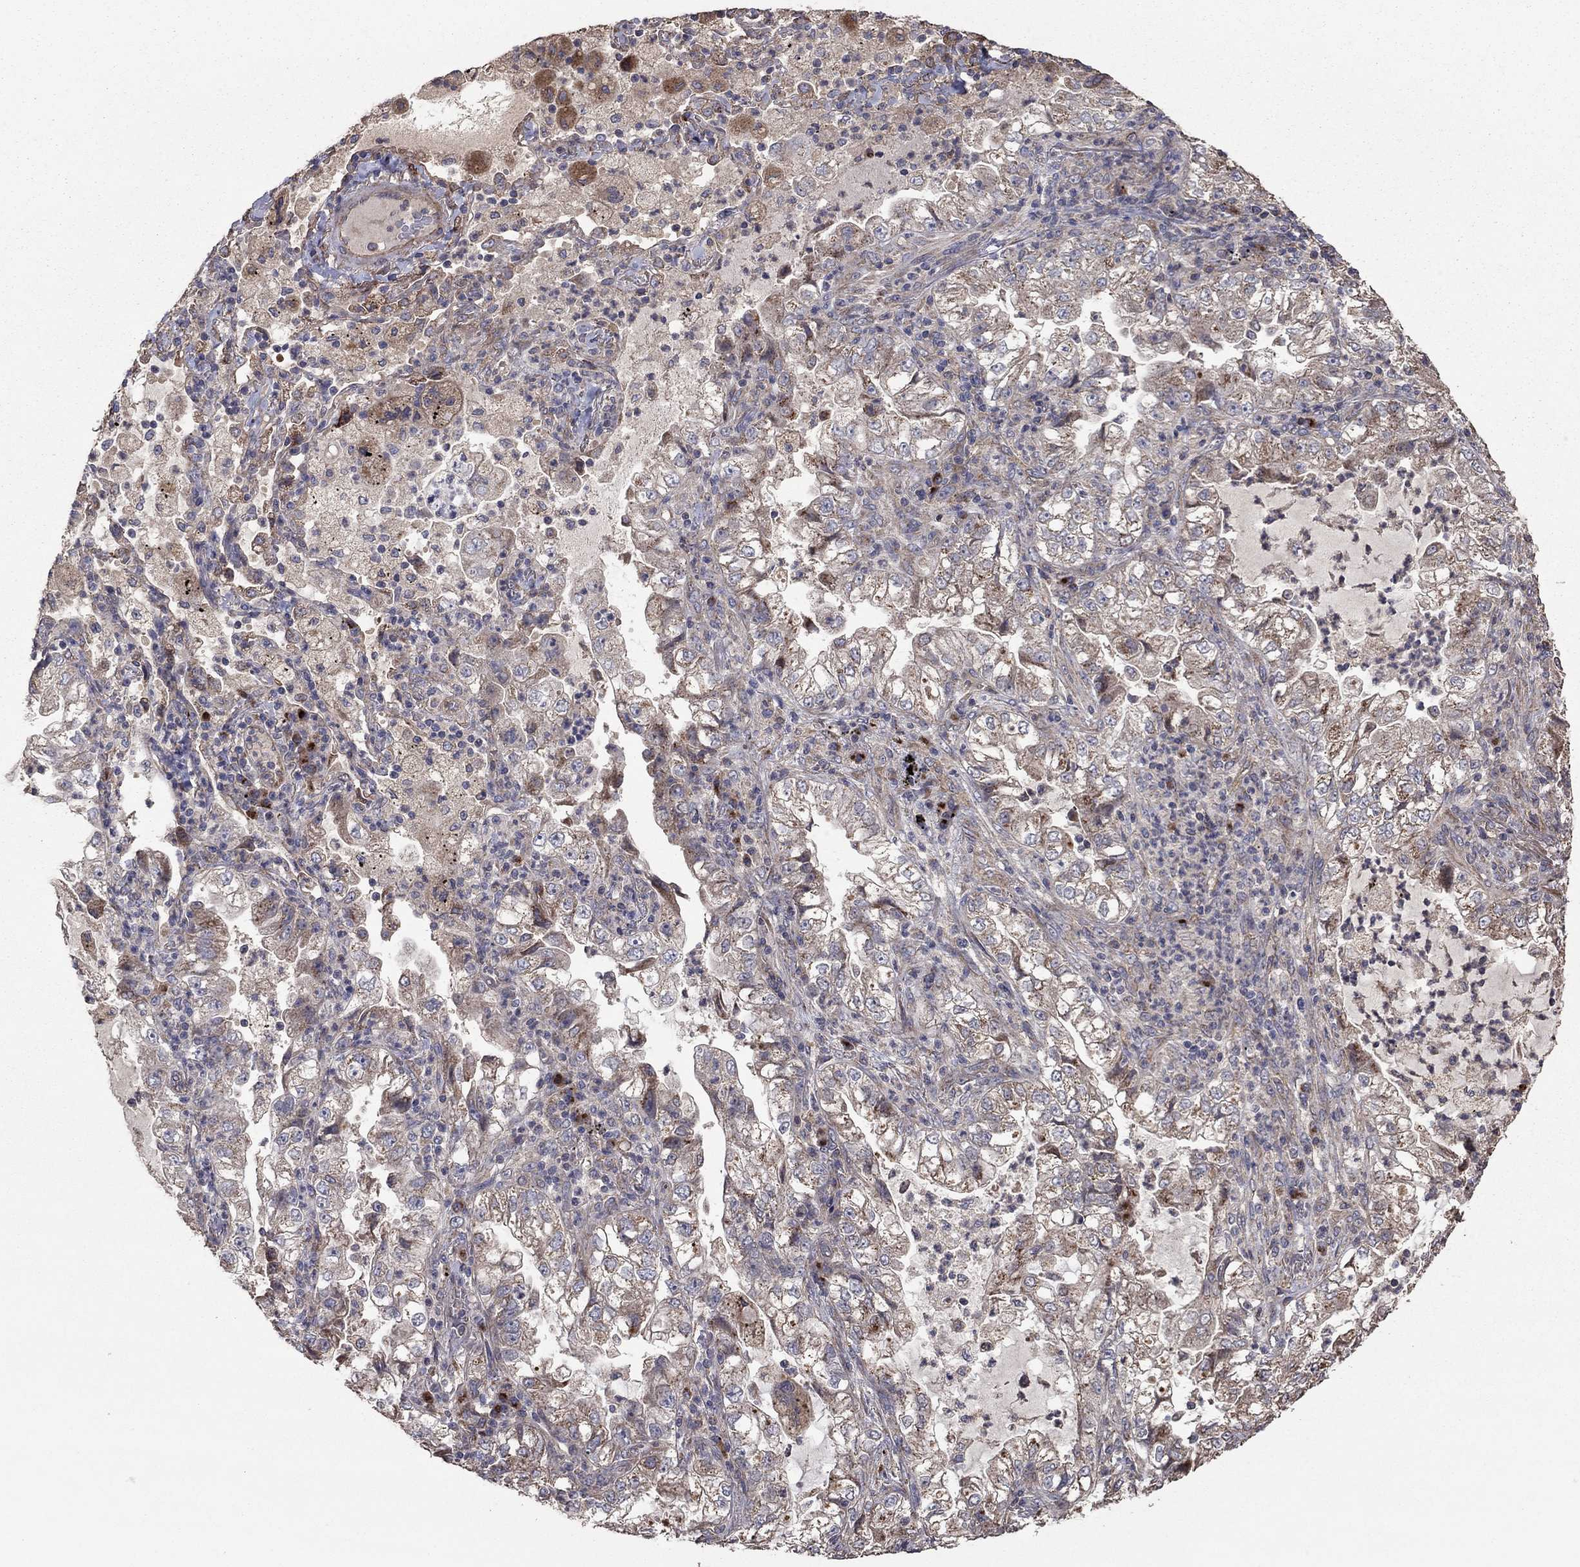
{"staining": {"intensity": "negative", "quantity": "none", "location": "none"}, "tissue": "lung cancer", "cell_type": "Tumor cells", "image_type": "cancer", "snomed": [{"axis": "morphology", "description": "Adenocarcinoma, NOS"}, {"axis": "topography", "description": "Lung"}], "caption": "Immunohistochemistry (IHC) histopathology image of neoplastic tissue: human lung adenocarcinoma stained with DAB (3,3'-diaminobenzidine) exhibits no significant protein expression in tumor cells. (IHC, brightfield microscopy, high magnification).", "gene": "FLT4", "patient": {"sex": "female", "age": 73}}